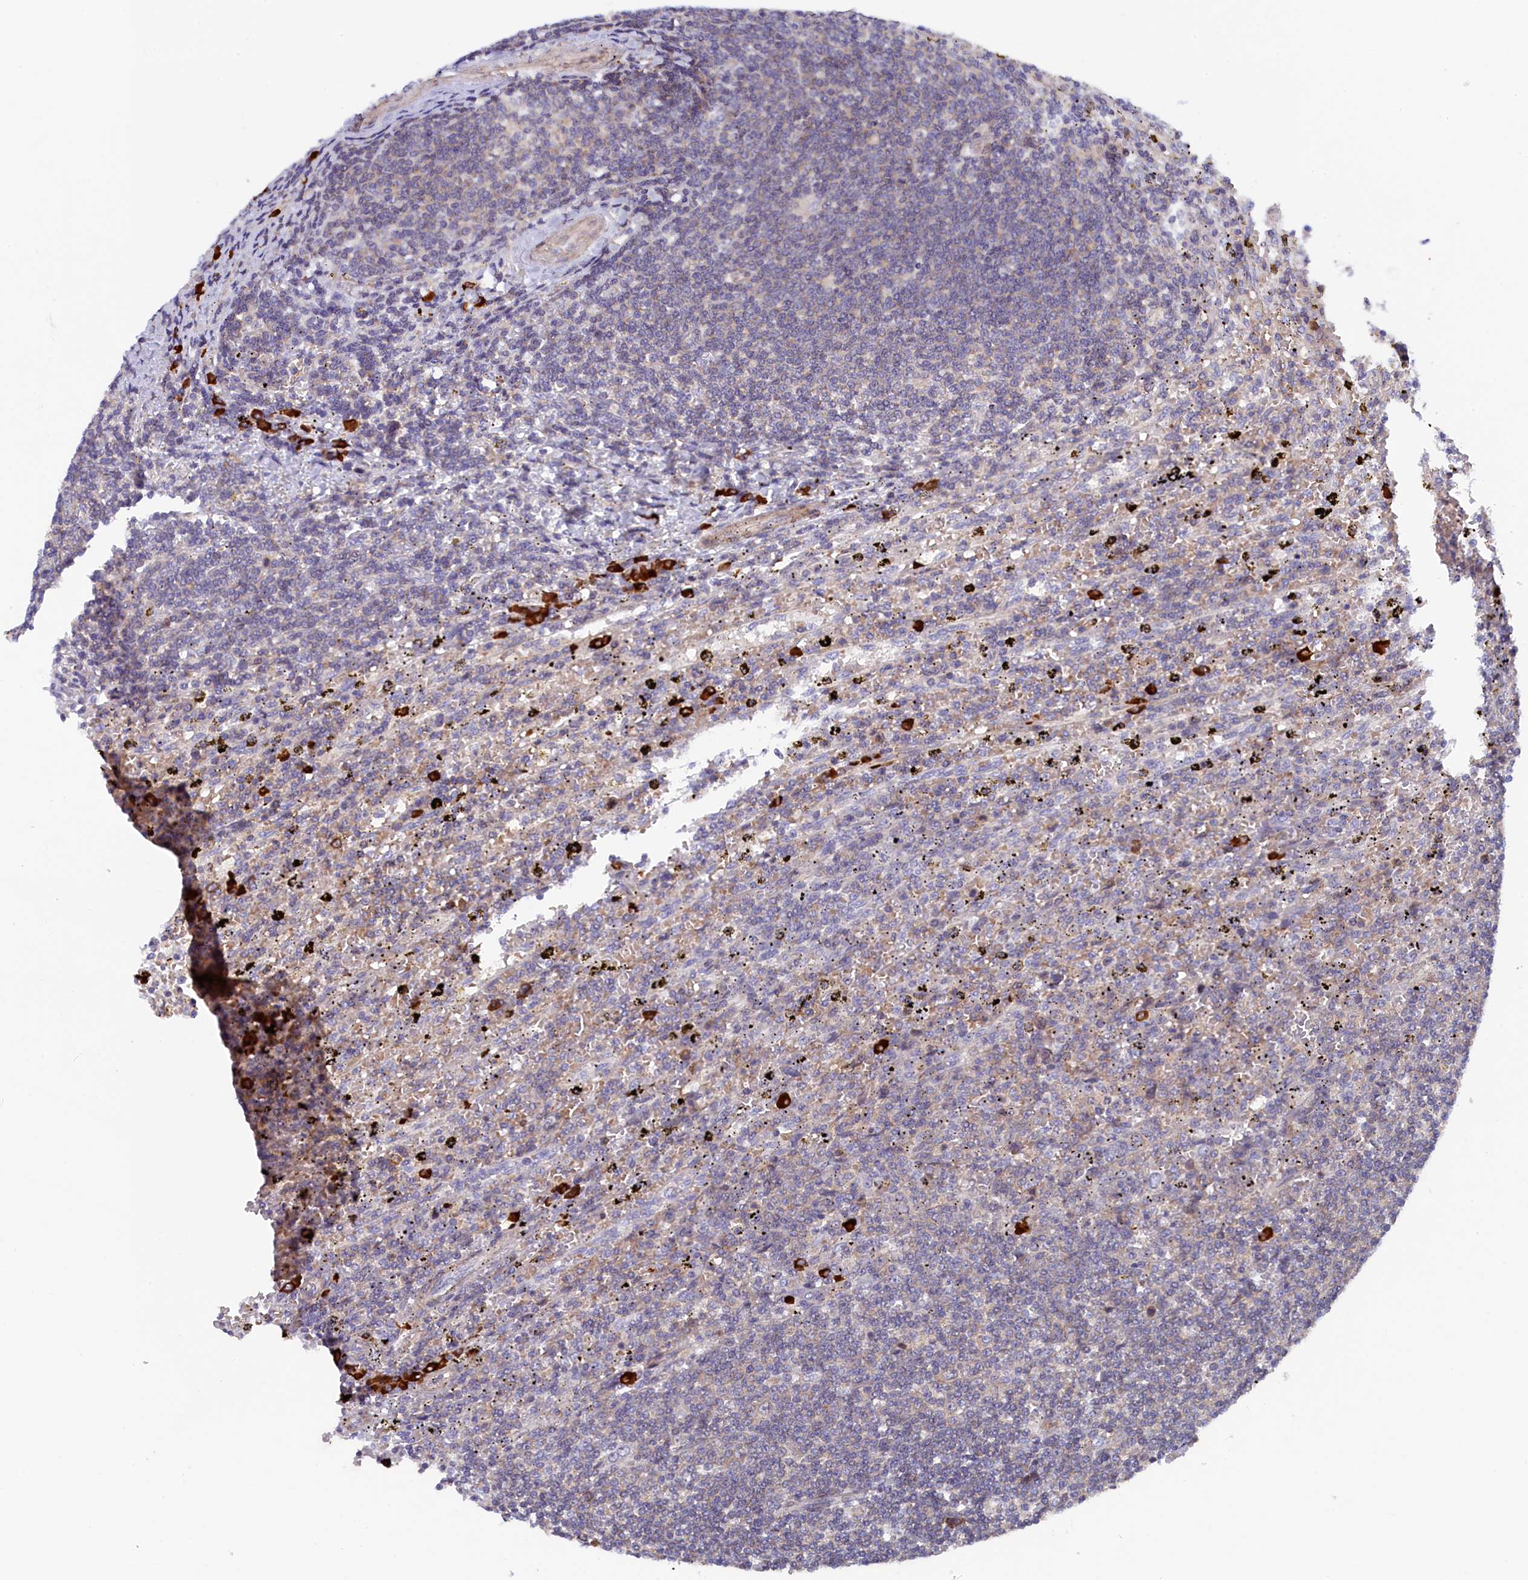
{"staining": {"intensity": "negative", "quantity": "none", "location": "none"}, "tissue": "lymphoma", "cell_type": "Tumor cells", "image_type": "cancer", "snomed": [{"axis": "morphology", "description": "Malignant lymphoma, non-Hodgkin's type, Low grade"}, {"axis": "topography", "description": "Spleen"}], "caption": "IHC of lymphoma reveals no positivity in tumor cells.", "gene": "JPT2", "patient": {"sex": "male", "age": 76}}